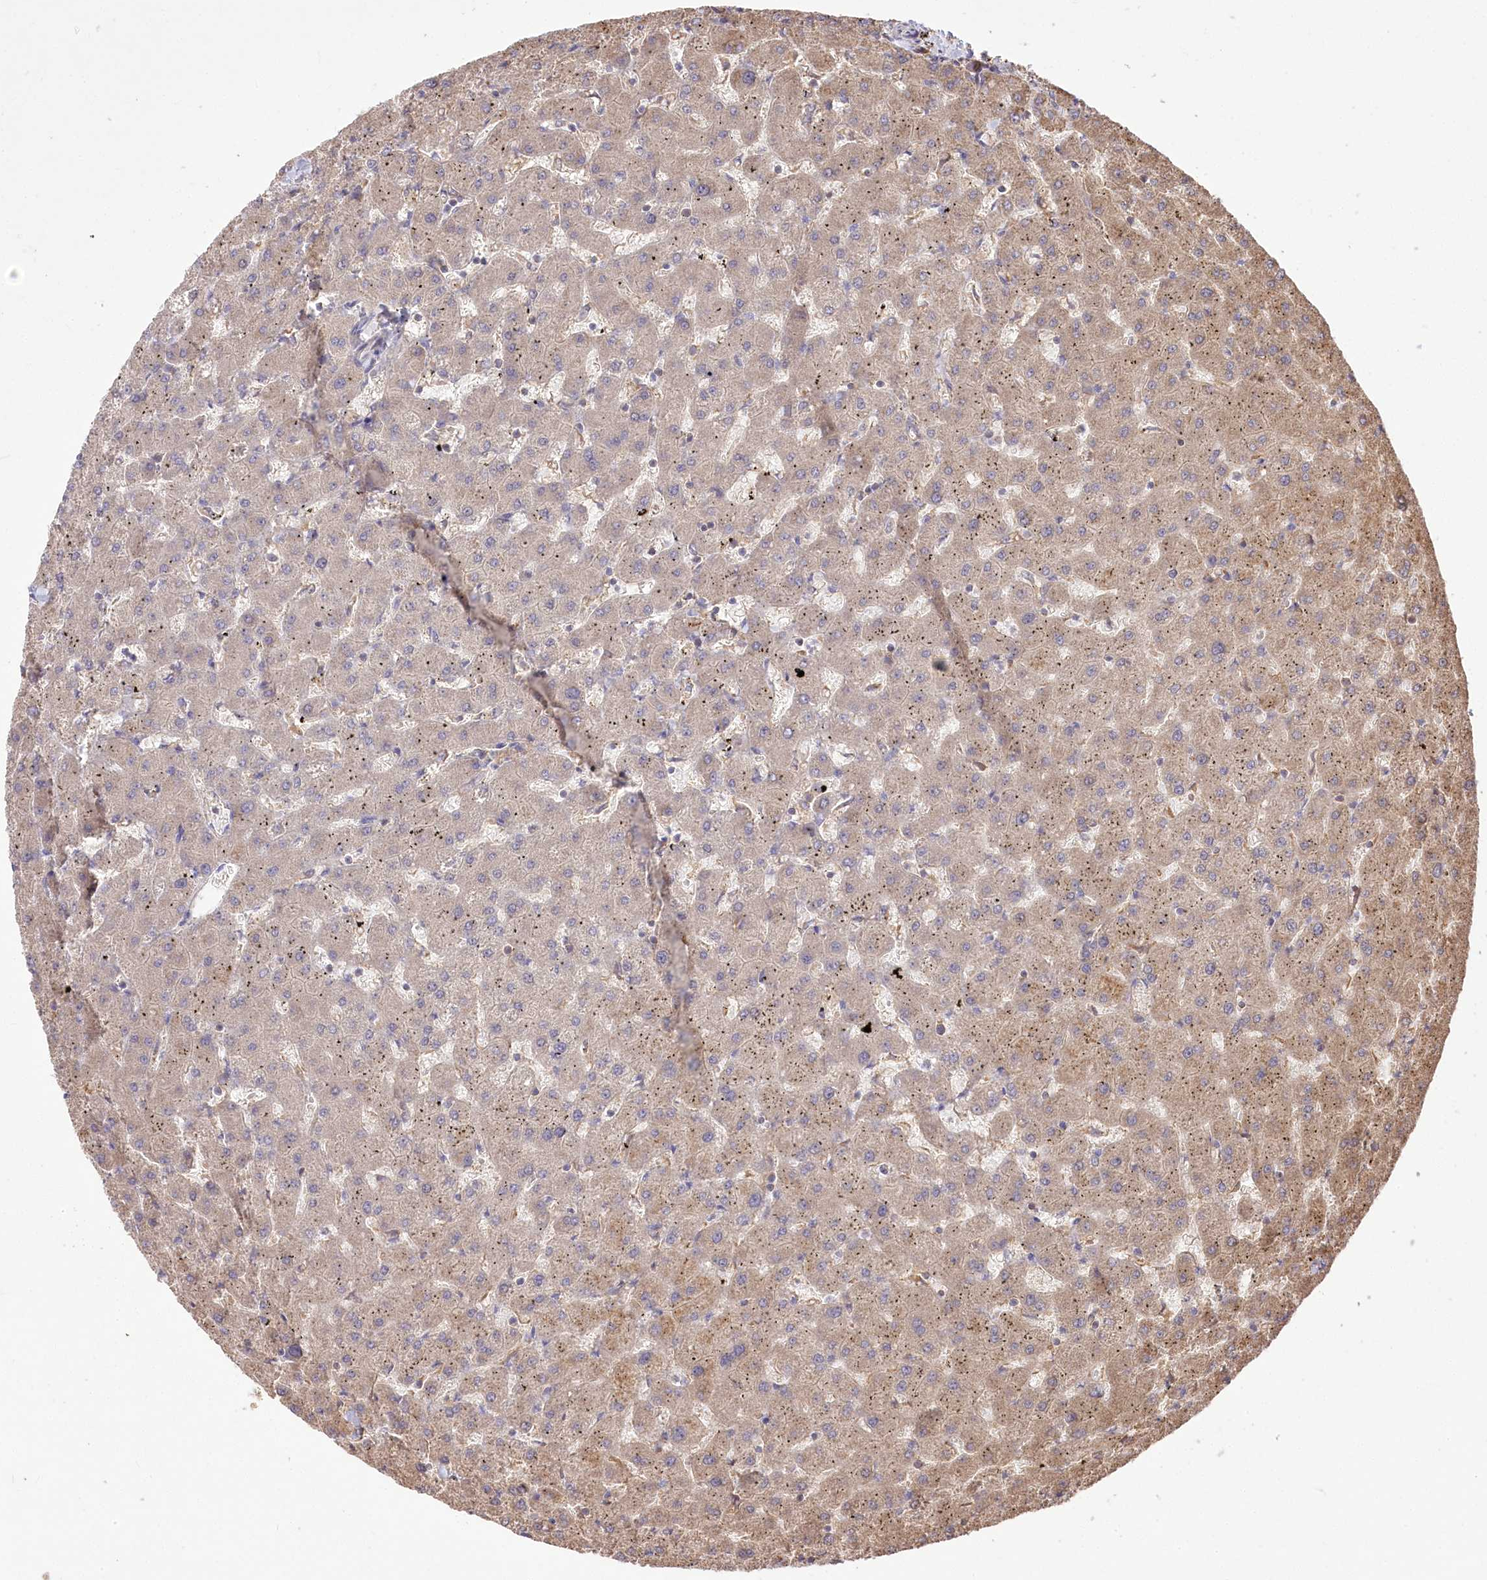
{"staining": {"intensity": "moderate", "quantity": ">75%", "location": "cytoplasmic/membranous"}, "tissue": "liver", "cell_type": "Cholangiocytes", "image_type": "normal", "snomed": [{"axis": "morphology", "description": "Normal tissue, NOS"}, {"axis": "topography", "description": "Liver"}], "caption": "Moderate cytoplasmic/membranous staining is seen in approximately >75% of cholangiocytes in normal liver.", "gene": "XYLB", "patient": {"sex": "female", "age": 63}}